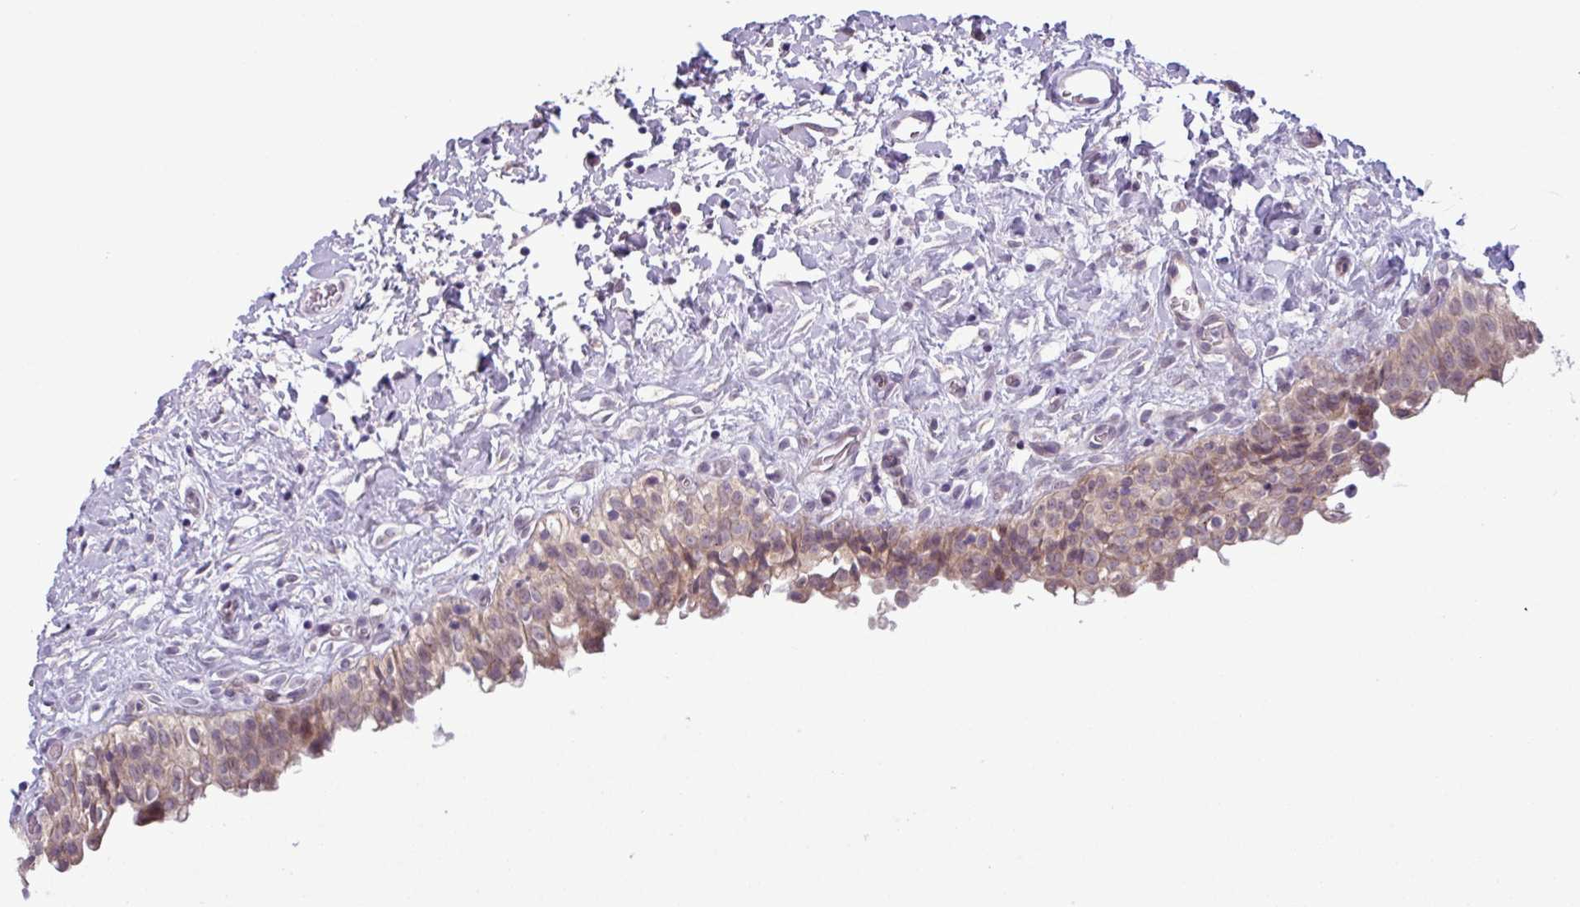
{"staining": {"intensity": "moderate", "quantity": ">75%", "location": "cytoplasmic/membranous,nuclear"}, "tissue": "urinary bladder", "cell_type": "Urothelial cells", "image_type": "normal", "snomed": [{"axis": "morphology", "description": "Normal tissue, NOS"}, {"axis": "topography", "description": "Urinary bladder"}], "caption": "IHC of unremarkable urinary bladder shows medium levels of moderate cytoplasmic/membranous,nuclear positivity in about >75% of urothelial cells.", "gene": "C20orf27", "patient": {"sex": "male", "age": 51}}